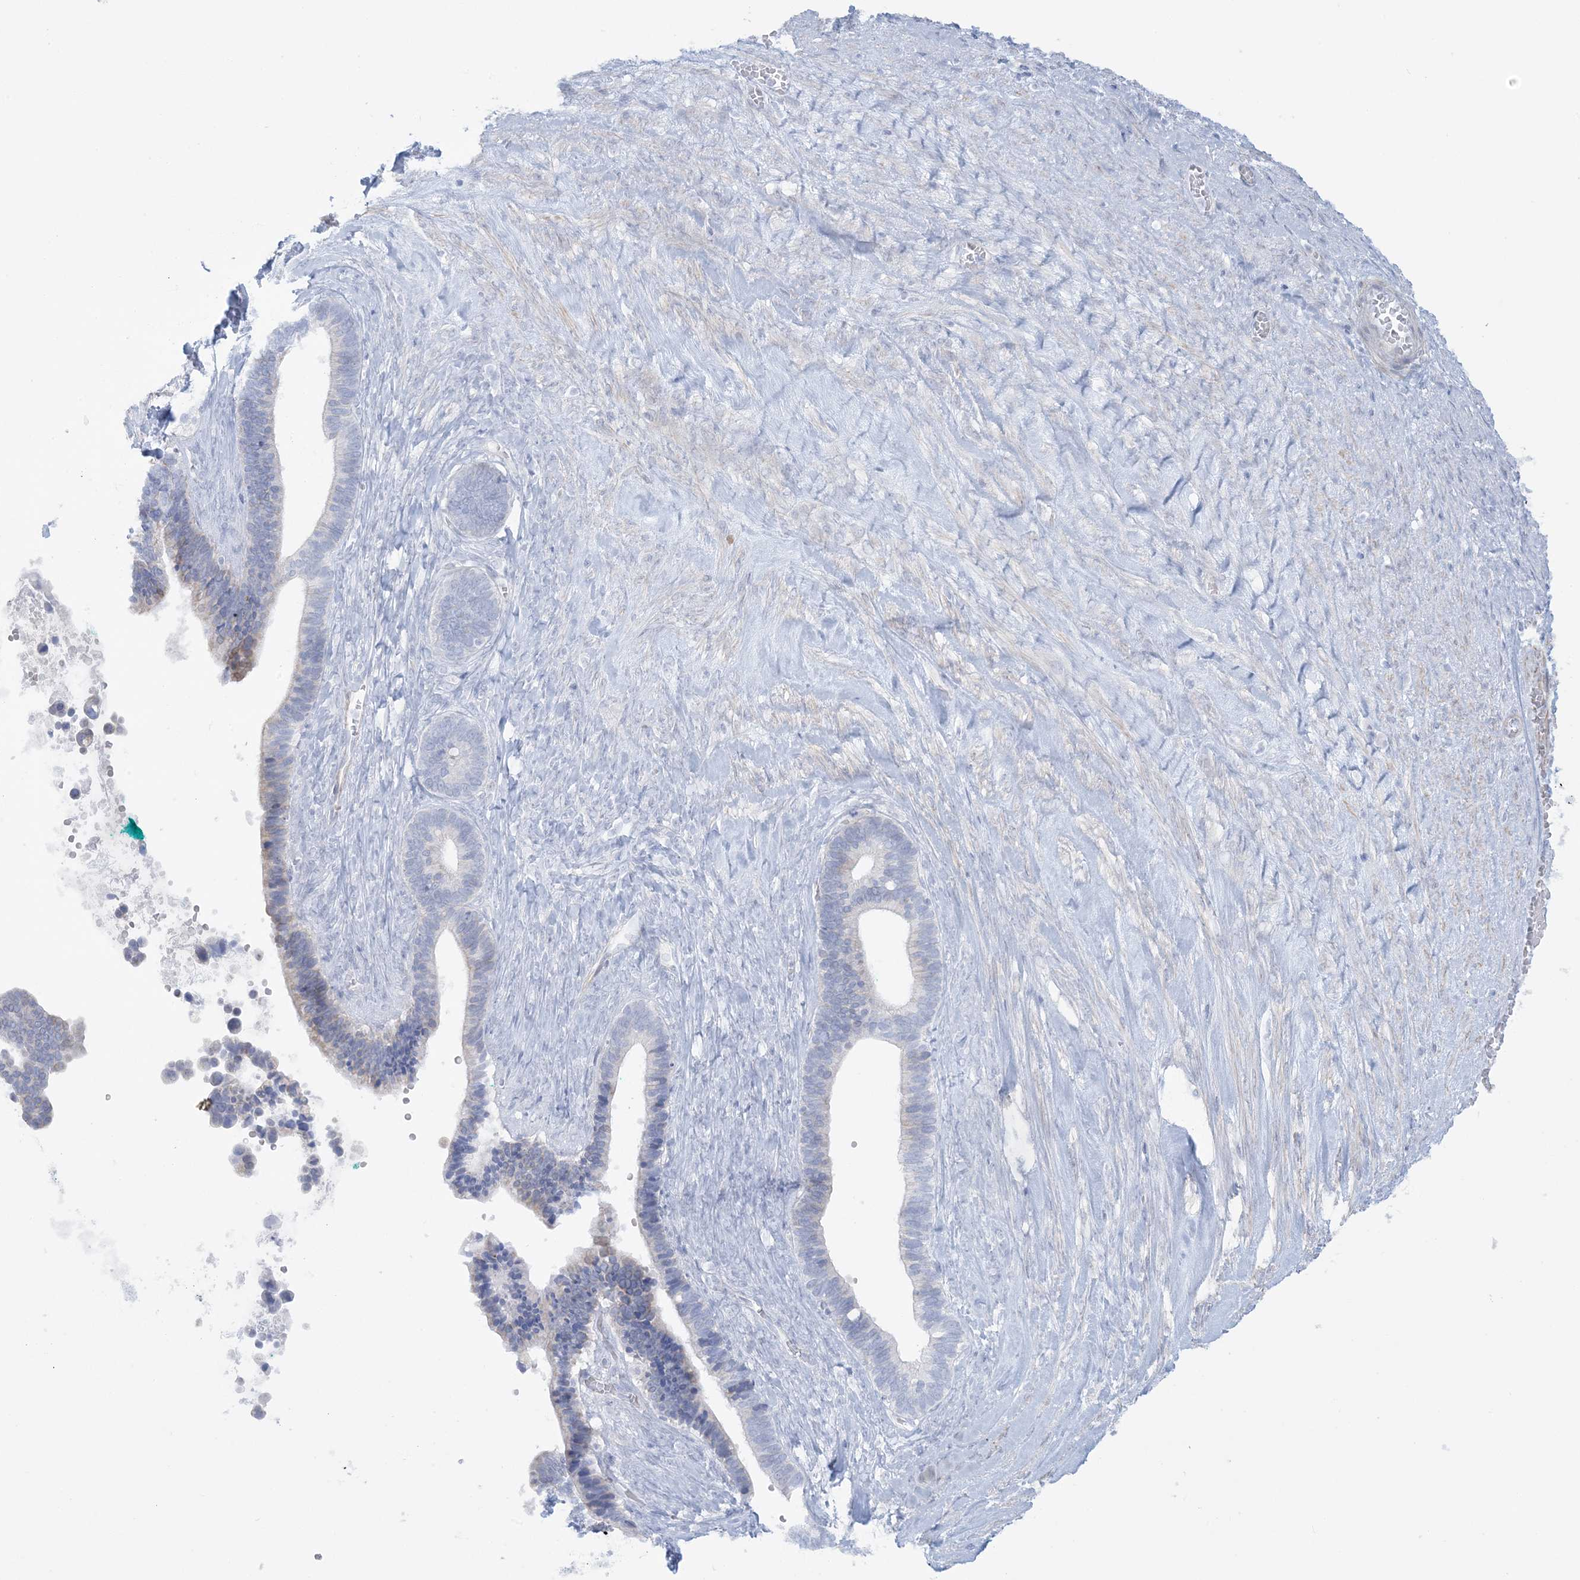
{"staining": {"intensity": "weak", "quantity": "<25%", "location": "cytoplasmic/membranous"}, "tissue": "ovarian cancer", "cell_type": "Tumor cells", "image_type": "cancer", "snomed": [{"axis": "morphology", "description": "Cystadenocarcinoma, serous, NOS"}, {"axis": "topography", "description": "Ovary"}], "caption": "Tumor cells are negative for brown protein staining in ovarian cancer (serous cystadenocarcinoma).", "gene": "AGXT", "patient": {"sex": "female", "age": 56}}